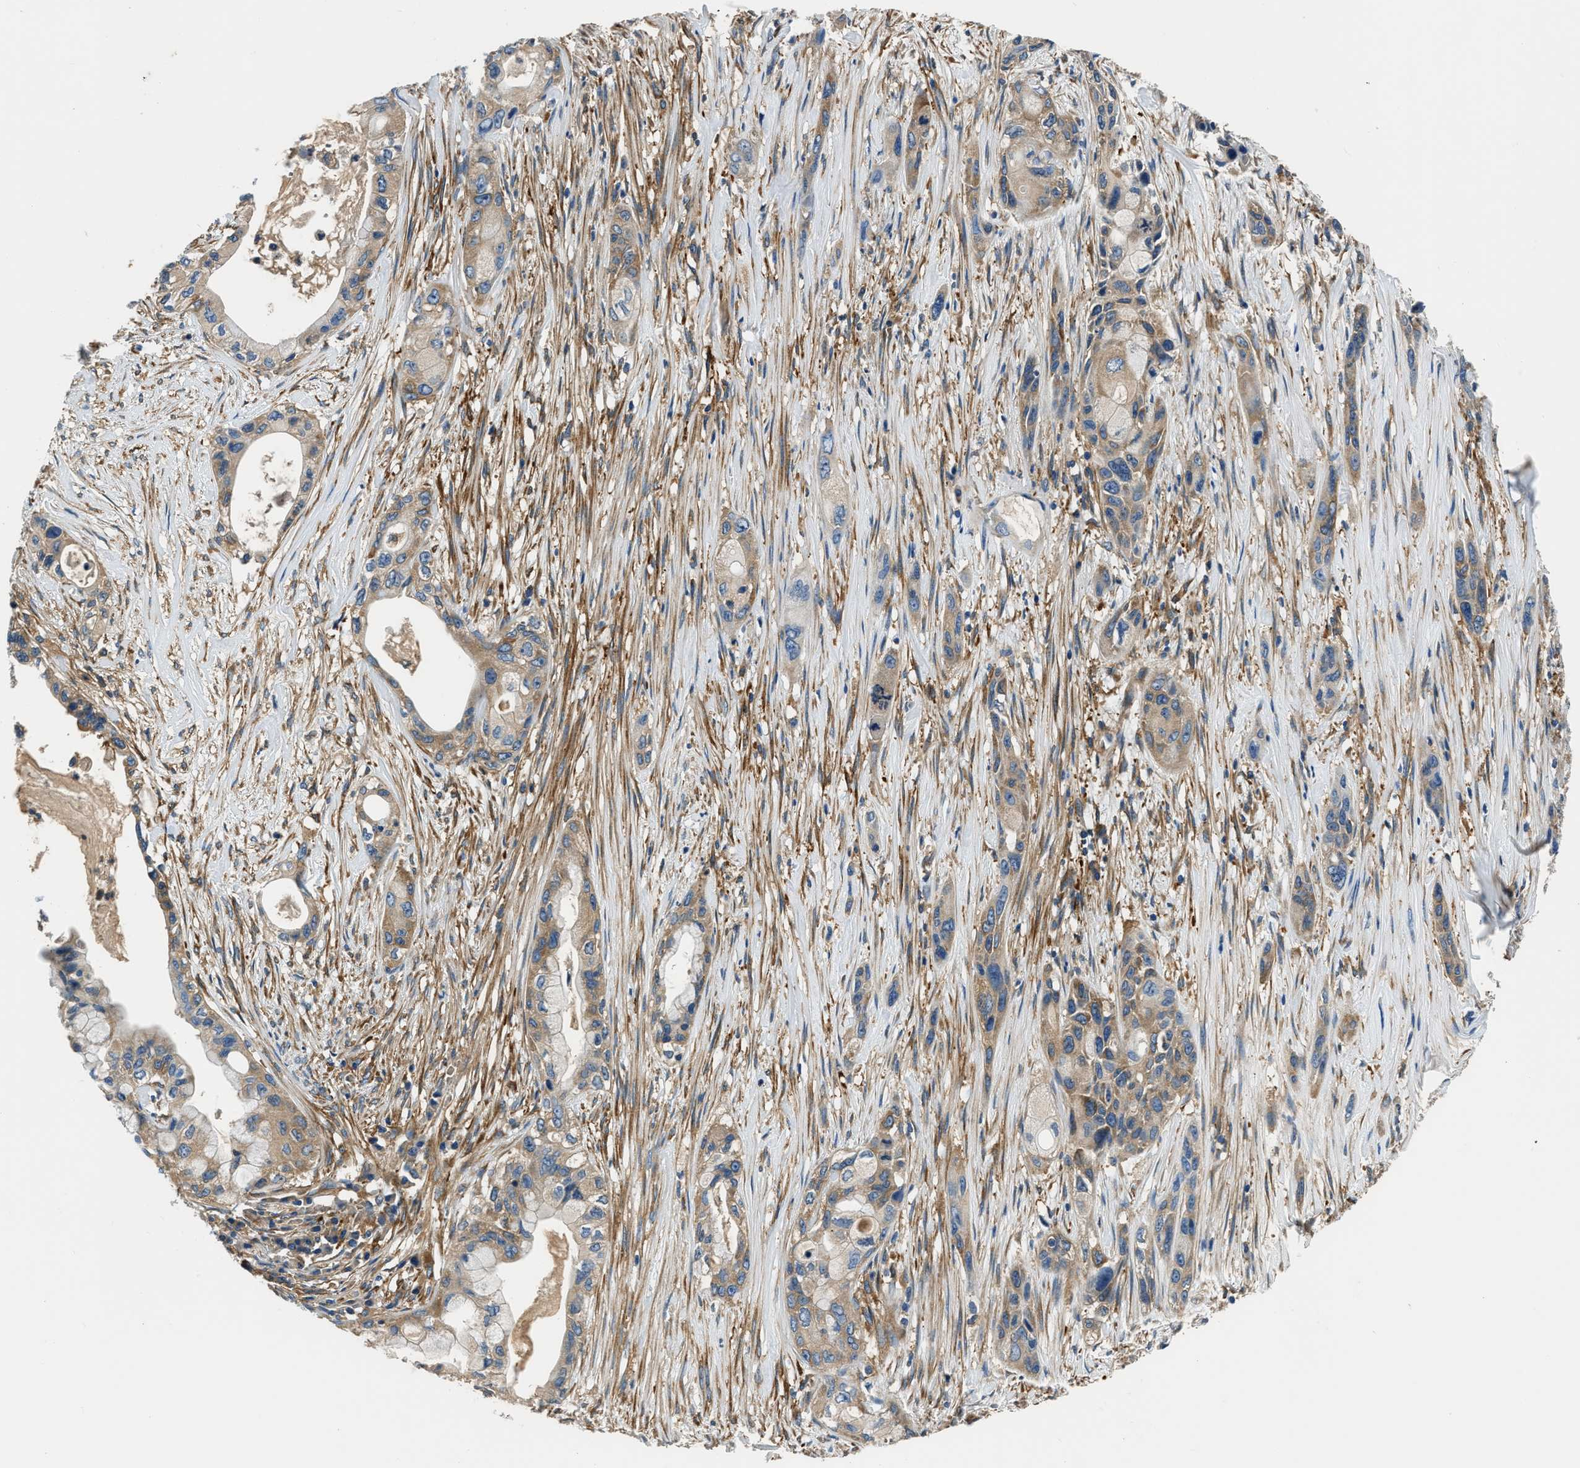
{"staining": {"intensity": "weak", "quantity": ">75%", "location": "cytoplasmic/membranous"}, "tissue": "pancreatic cancer", "cell_type": "Tumor cells", "image_type": "cancer", "snomed": [{"axis": "morphology", "description": "Adenocarcinoma, NOS"}, {"axis": "topography", "description": "Pancreas"}], "caption": "Pancreatic cancer (adenocarcinoma) stained for a protein (brown) reveals weak cytoplasmic/membranous positive expression in about >75% of tumor cells.", "gene": "EEA1", "patient": {"sex": "male", "age": 53}}